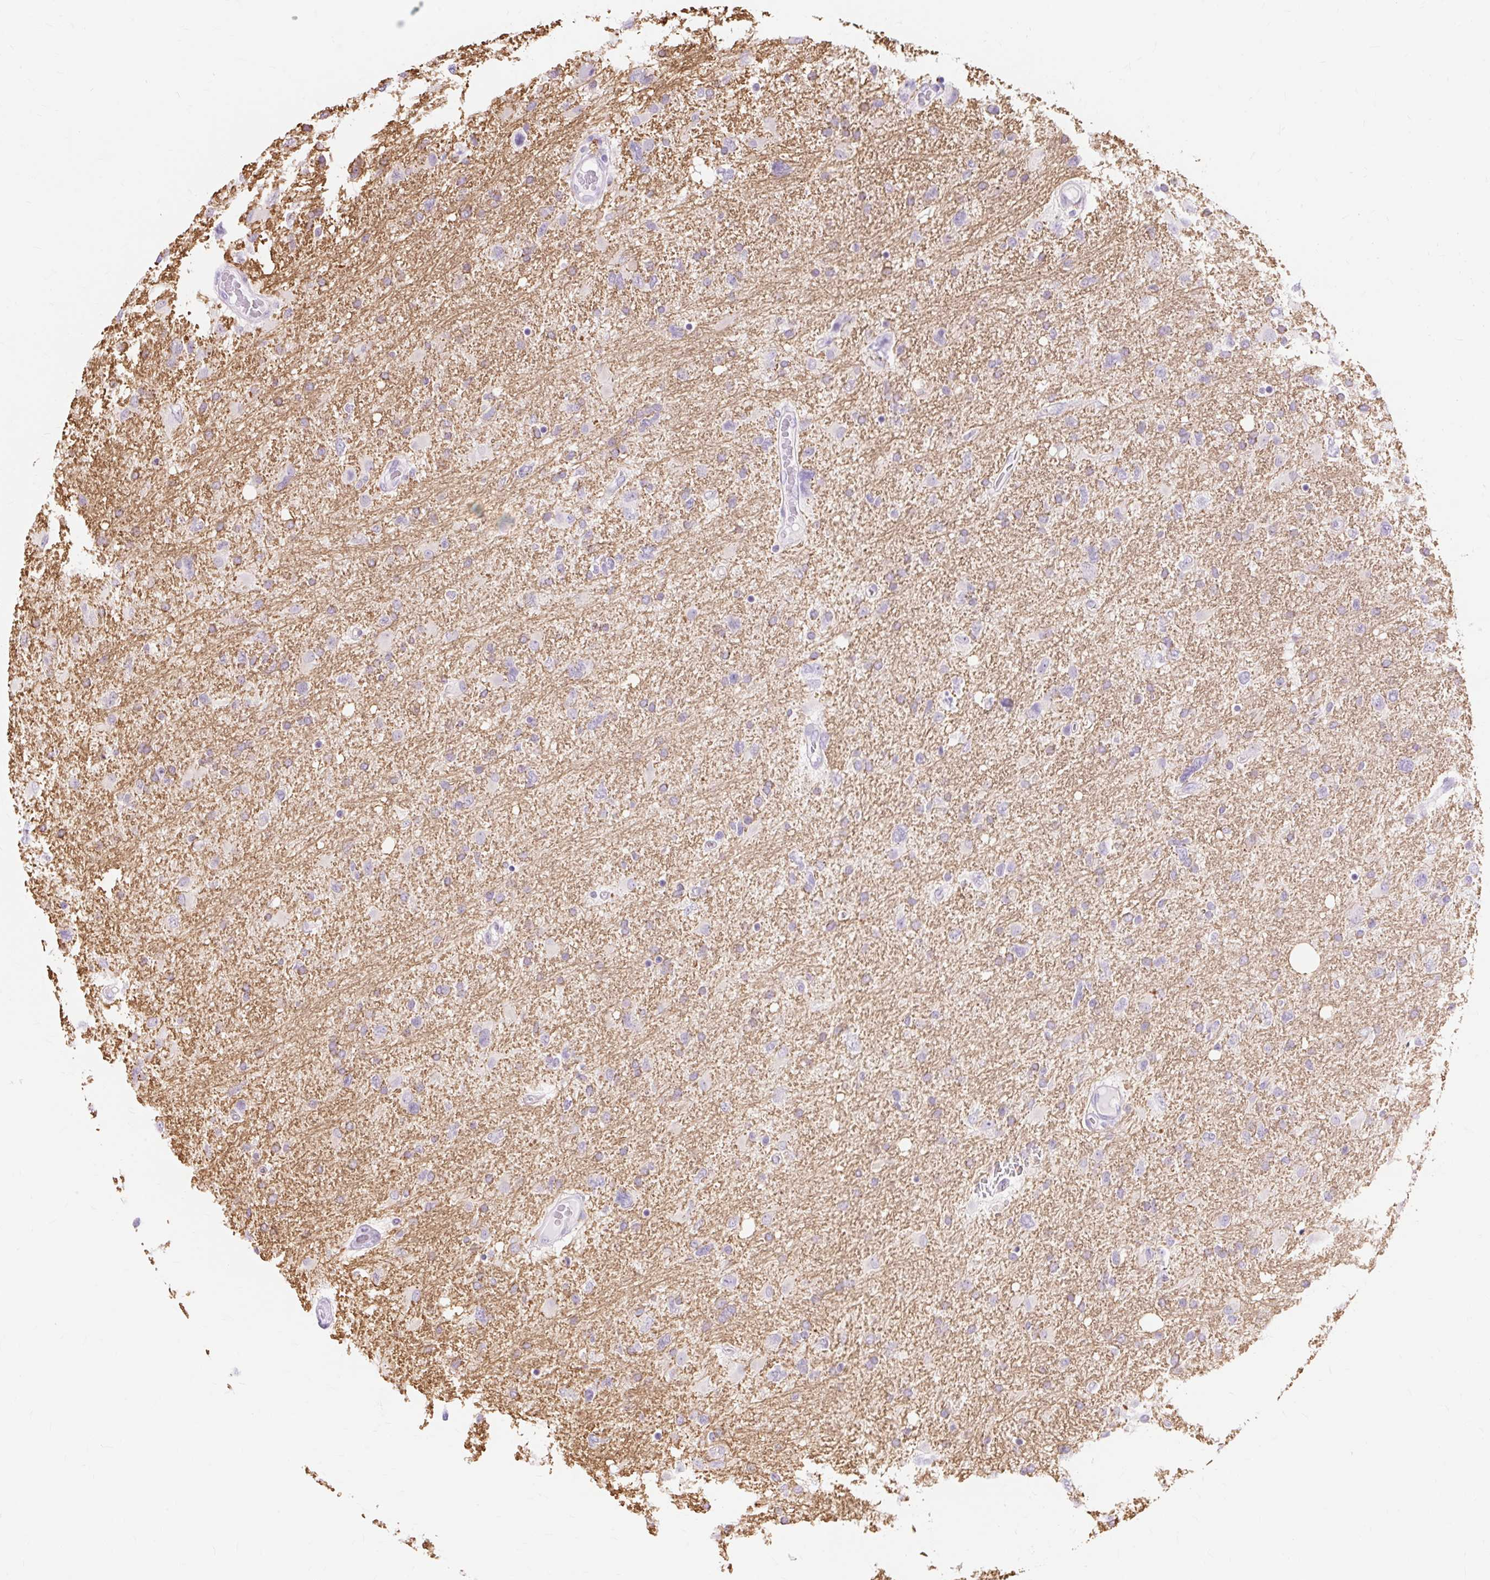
{"staining": {"intensity": "negative", "quantity": "none", "location": "none"}, "tissue": "glioma", "cell_type": "Tumor cells", "image_type": "cancer", "snomed": [{"axis": "morphology", "description": "Glioma, malignant, High grade"}, {"axis": "topography", "description": "Brain"}], "caption": "The photomicrograph reveals no staining of tumor cells in high-grade glioma (malignant).", "gene": "MBP", "patient": {"sex": "male", "age": 61}}